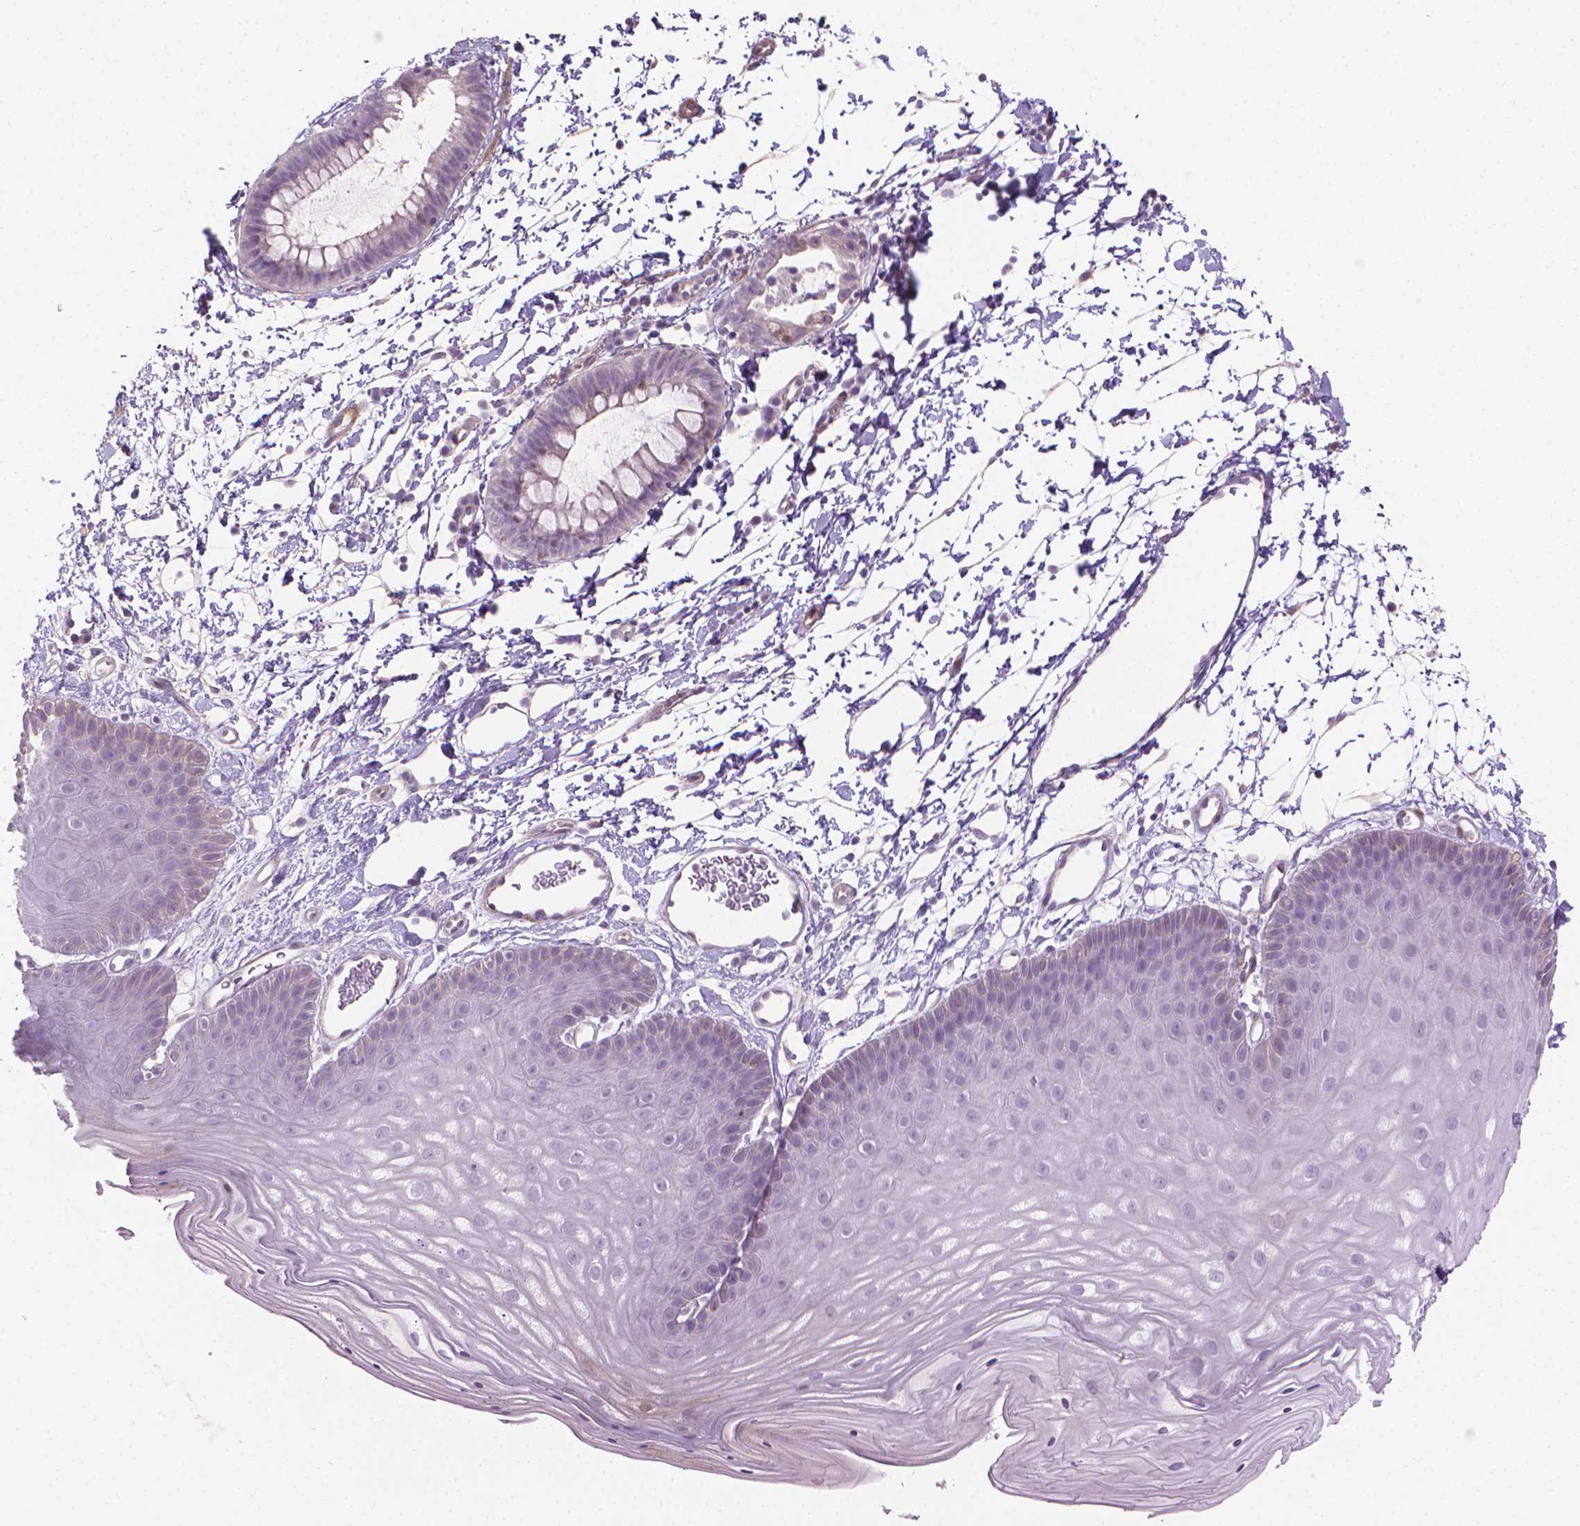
{"staining": {"intensity": "strong", "quantity": "<25%", "location": "cytoplasmic/membranous"}, "tissue": "skin", "cell_type": "Epidermal cells", "image_type": "normal", "snomed": [{"axis": "morphology", "description": "Normal tissue, NOS"}, {"axis": "topography", "description": "Anal"}], "caption": "Skin stained with immunohistochemistry (IHC) demonstrates strong cytoplasmic/membranous expression in approximately <25% of epidermal cells.", "gene": "GSDMA", "patient": {"sex": "male", "age": 53}}